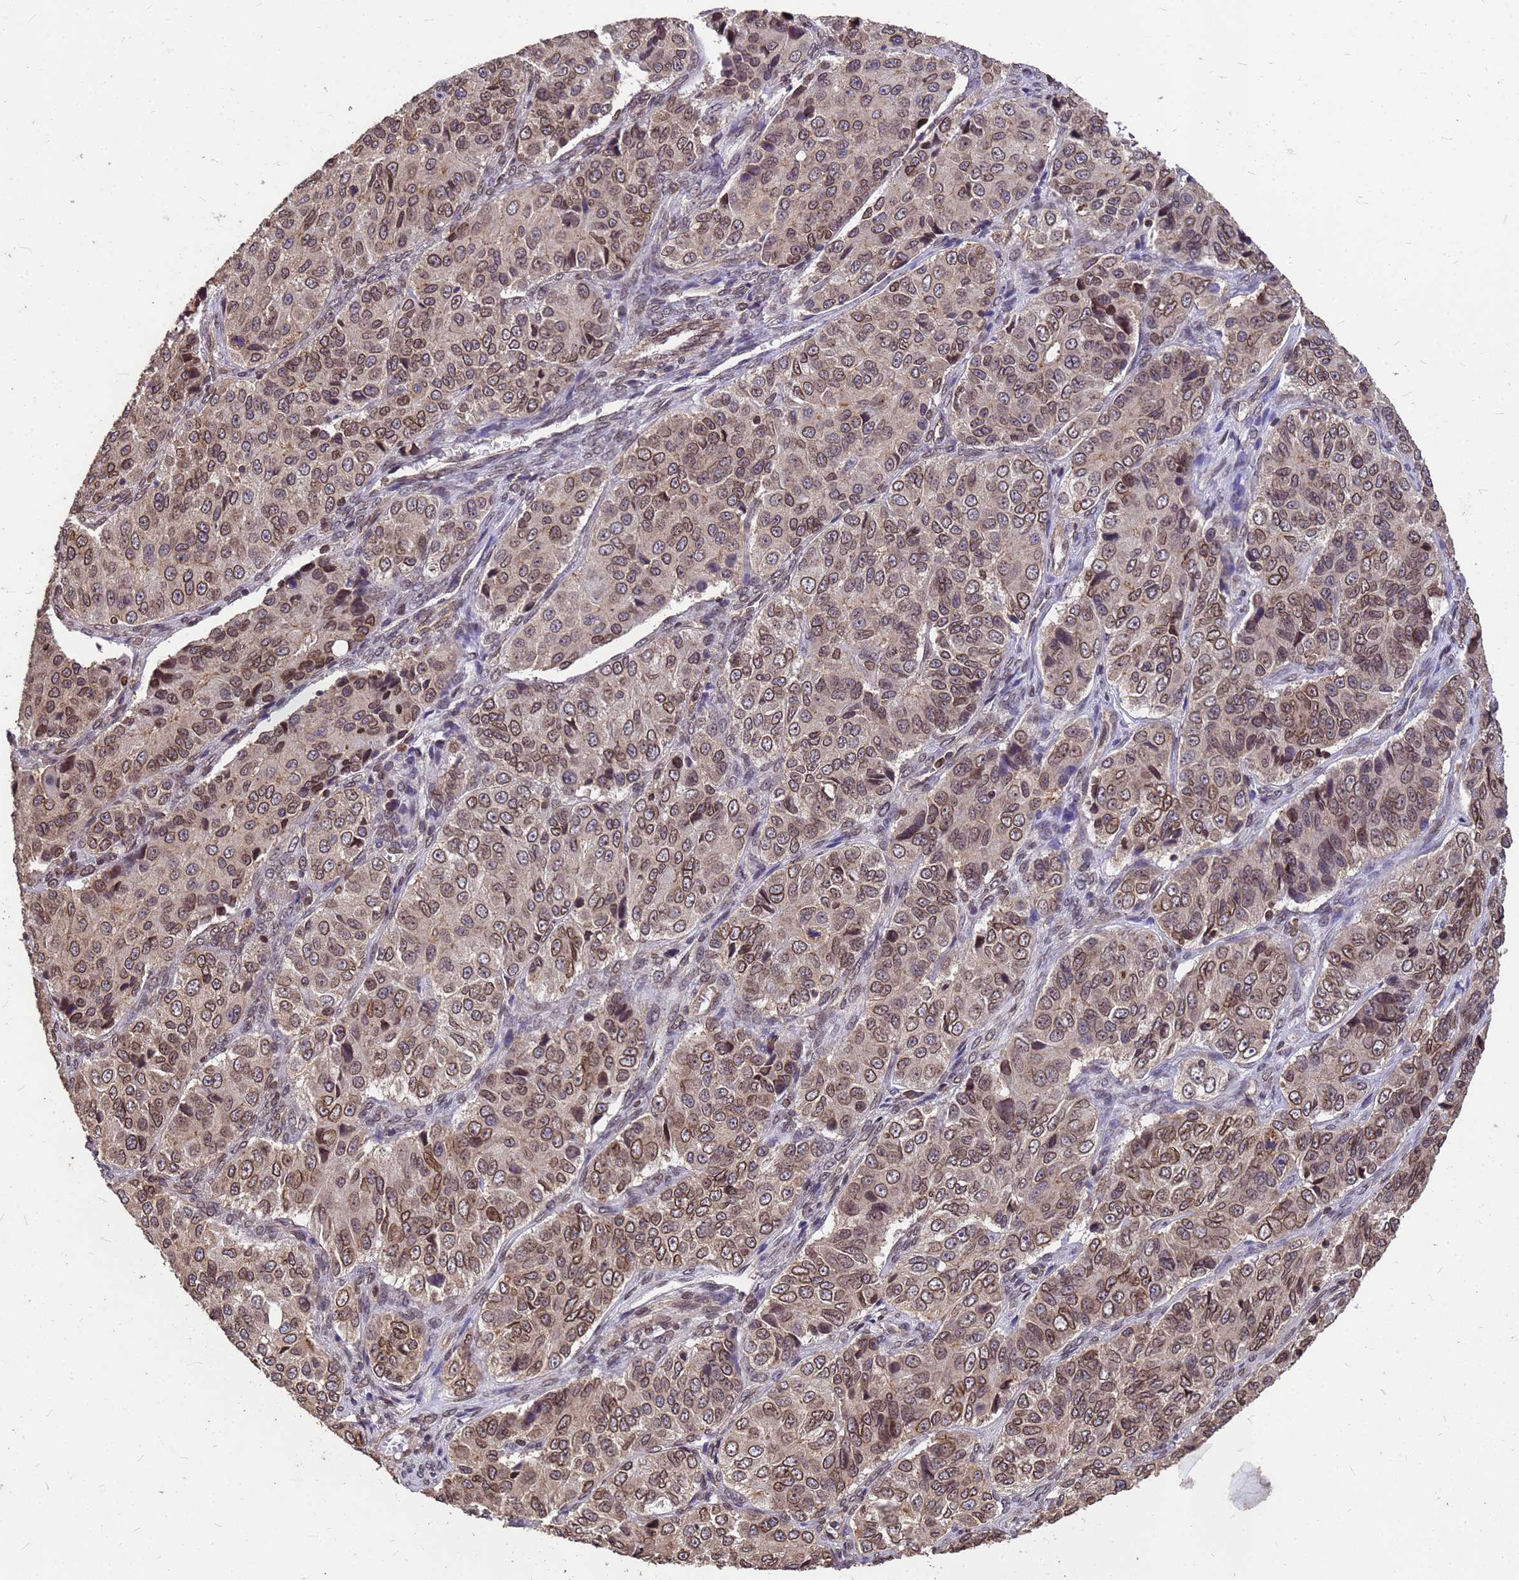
{"staining": {"intensity": "moderate", "quantity": "25%-75%", "location": "nuclear"}, "tissue": "ovarian cancer", "cell_type": "Tumor cells", "image_type": "cancer", "snomed": [{"axis": "morphology", "description": "Carcinoma, endometroid"}, {"axis": "topography", "description": "Ovary"}], "caption": "Human ovarian cancer stained with a brown dye reveals moderate nuclear positive expression in approximately 25%-75% of tumor cells.", "gene": "C1orf35", "patient": {"sex": "female", "age": 51}}